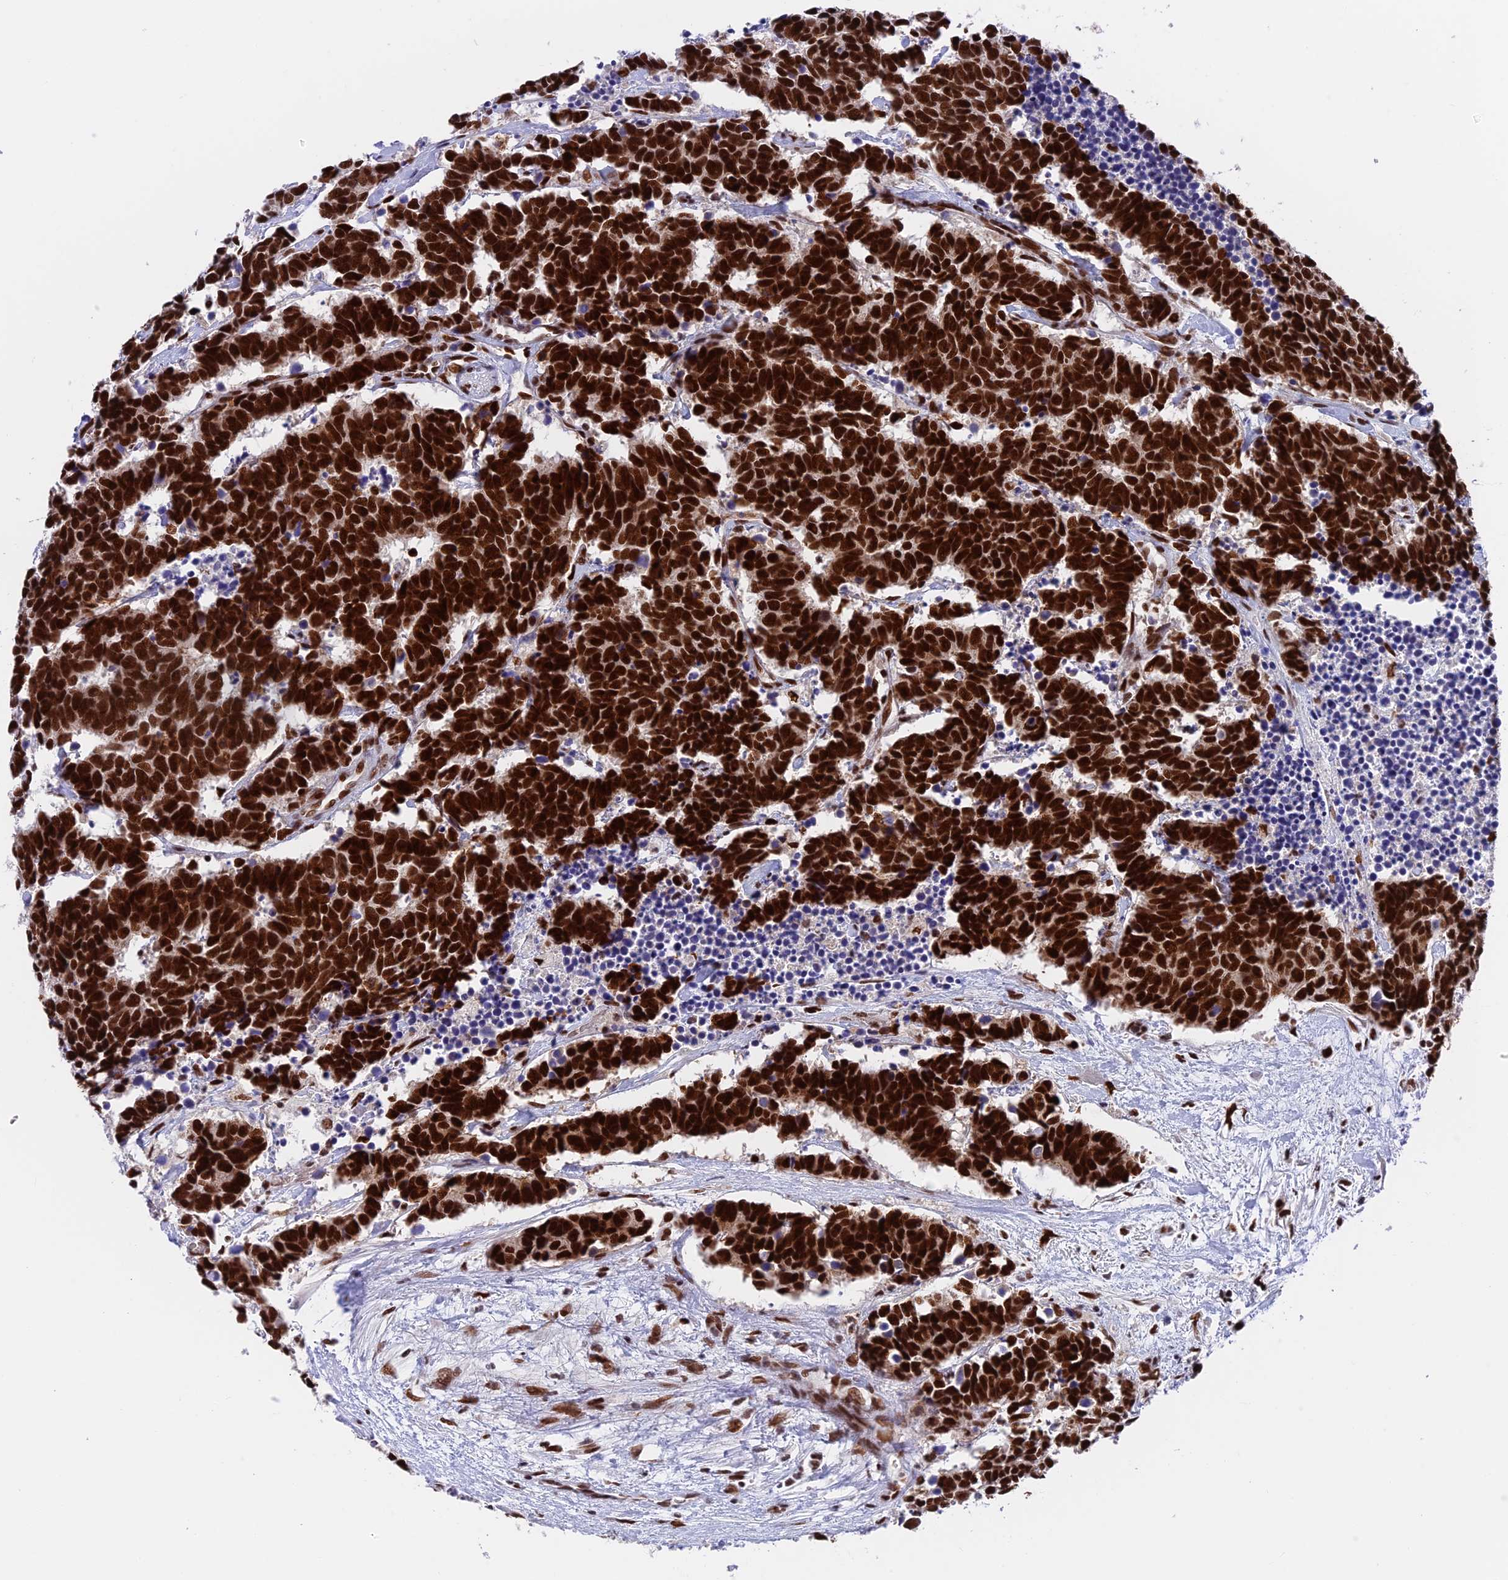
{"staining": {"intensity": "strong", "quantity": ">75%", "location": "nuclear"}, "tissue": "carcinoid", "cell_type": "Tumor cells", "image_type": "cancer", "snomed": [{"axis": "morphology", "description": "Carcinoma, NOS"}, {"axis": "morphology", "description": "Carcinoid, malignant, NOS"}, {"axis": "topography", "description": "Urinary bladder"}], "caption": "High-power microscopy captured an IHC micrograph of malignant carcinoid, revealing strong nuclear staining in about >75% of tumor cells. The staining is performed using DAB (3,3'-diaminobenzidine) brown chromogen to label protein expression. The nuclei are counter-stained blue using hematoxylin.", "gene": "EEF1AKMT3", "patient": {"sex": "male", "age": 57}}